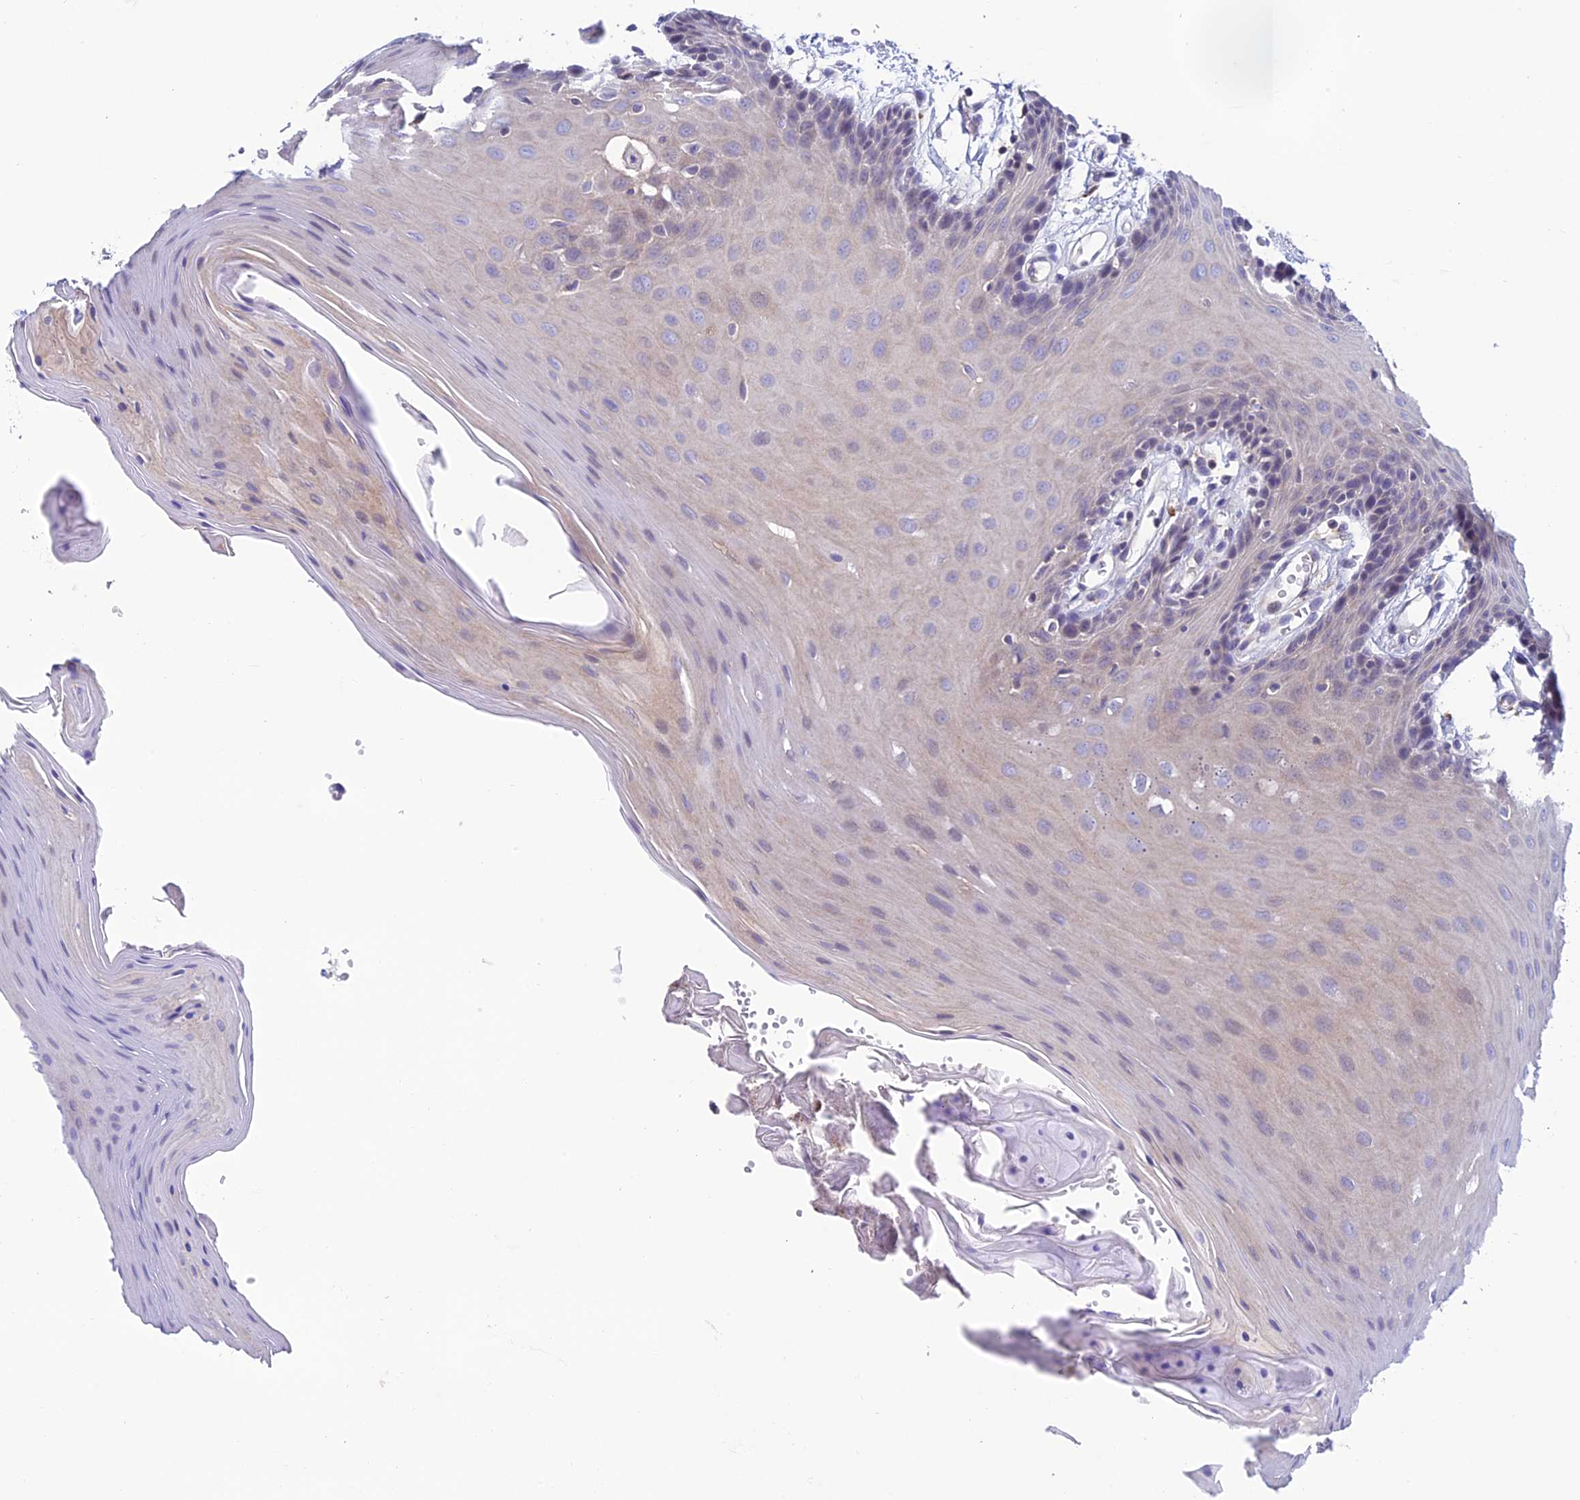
{"staining": {"intensity": "negative", "quantity": "none", "location": "none"}, "tissue": "oral mucosa", "cell_type": "Squamous epithelial cells", "image_type": "normal", "snomed": [{"axis": "morphology", "description": "Normal tissue, NOS"}, {"axis": "morphology", "description": "Squamous cell carcinoma, NOS"}, {"axis": "topography", "description": "Skeletal muscle"}, {"axis": "topography", "description": "Oral tissue"}, {"axis": "topography", "description": "Salivary gland"}, {"axis": "topography", "description": "Head-Neck"}], "caption": "Protein analysis of normal oral mucosa reveals no significant expression in squamous epithelial cells.", "gene": "FAM178B", "patient": {"sex": "male", "age": 54}}